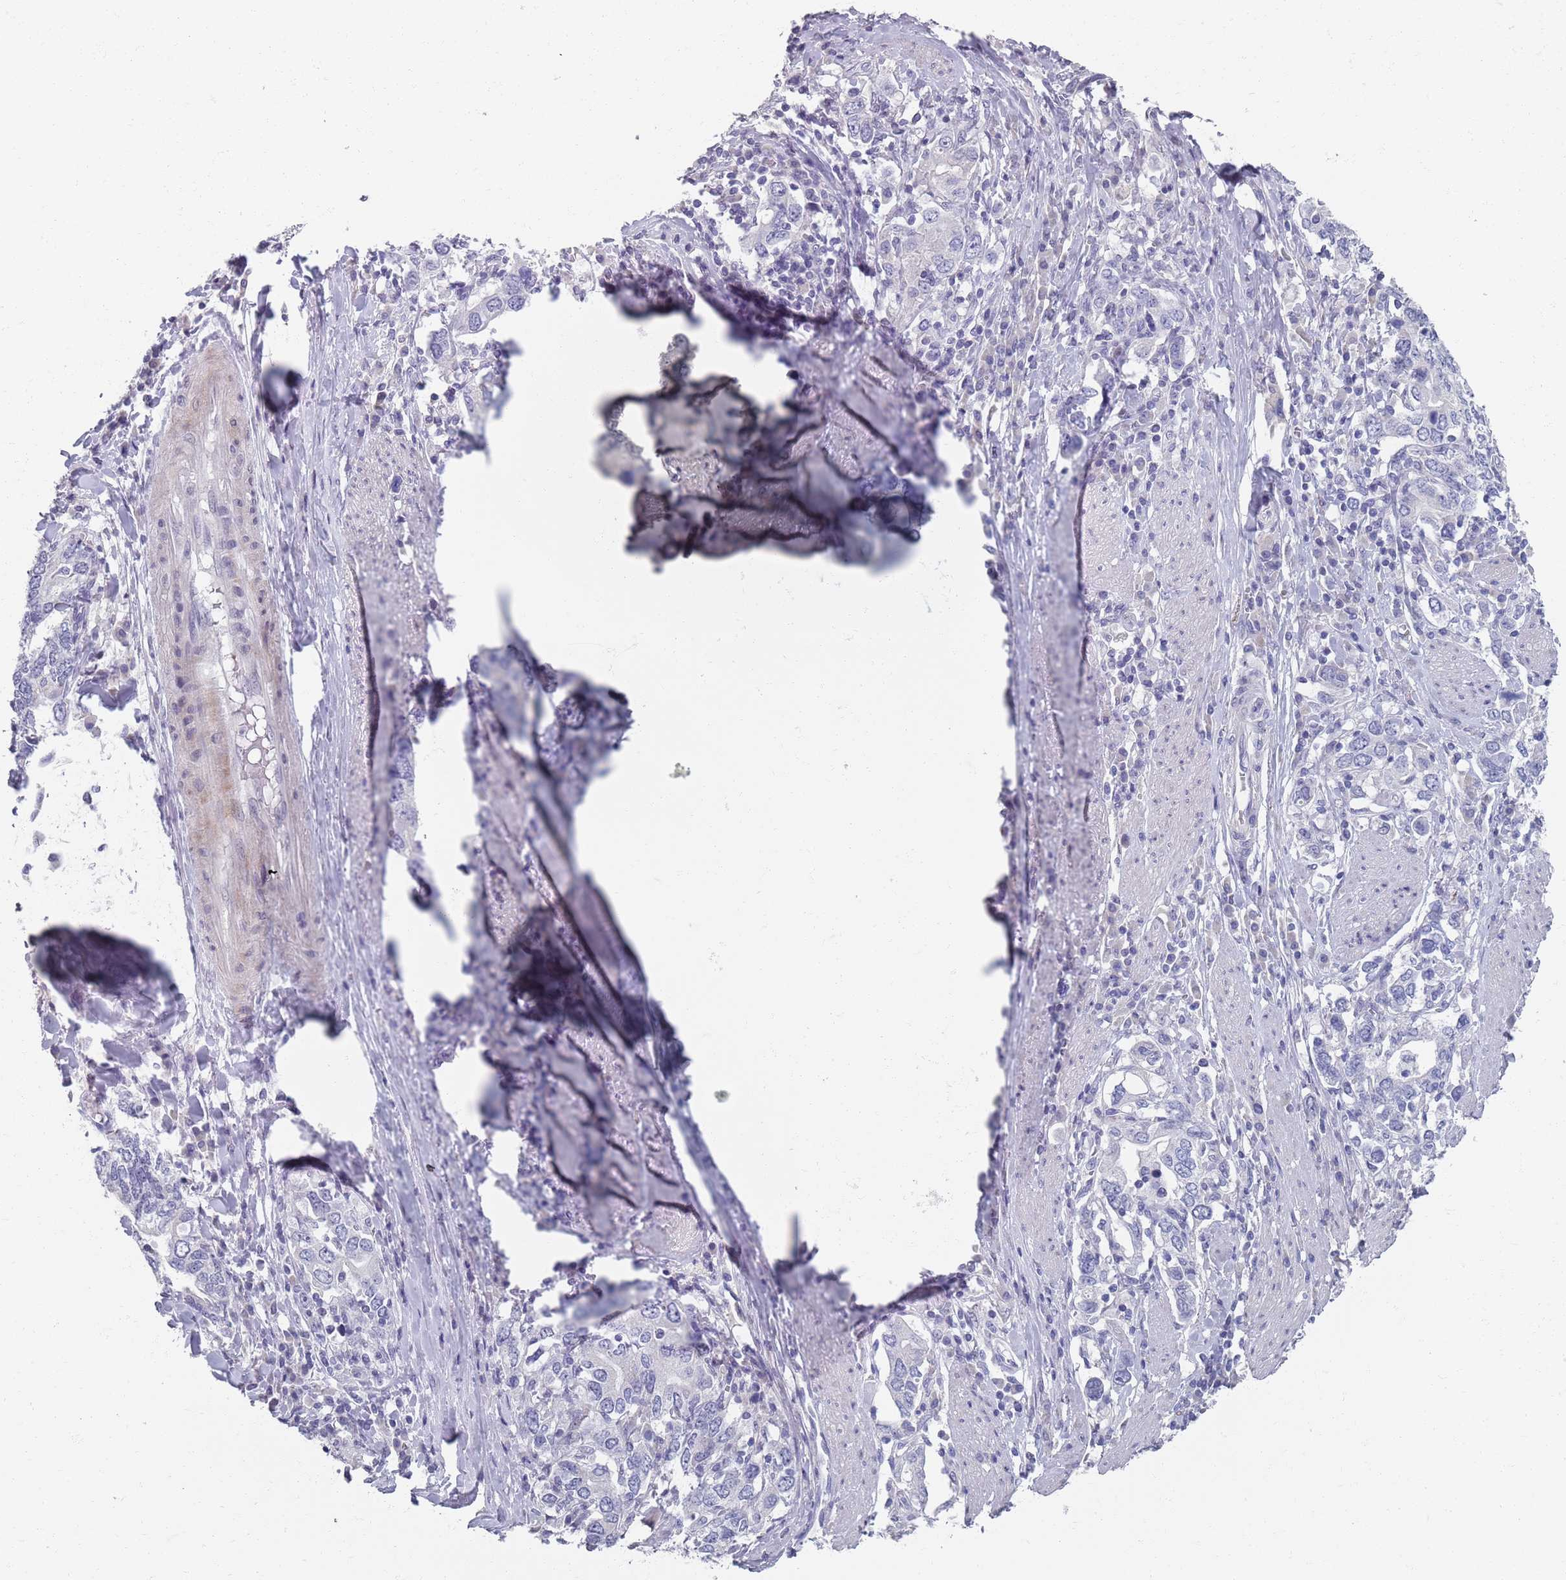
{"staining": {"intensity": "negative", "quantity": "none", "location": "none"}, "tissue": "stomach cancer", "cell_type": "Tumor cells", "image_type": "cancer", "snomed": [{"axis": "morphology", "description": "Adenocarcinoma, NOS"}, {"axis": "topography", "description": "Stomach, upper"}, {"axis": "topography", "description": "Stomach"}], "caption": "A histopathology image of stomach adenocarcinoma stained for a protein exhibits no brown staining in tumor cells.", "gene": "SAMD1", "patient": {"sex": "male", "age": 62}}